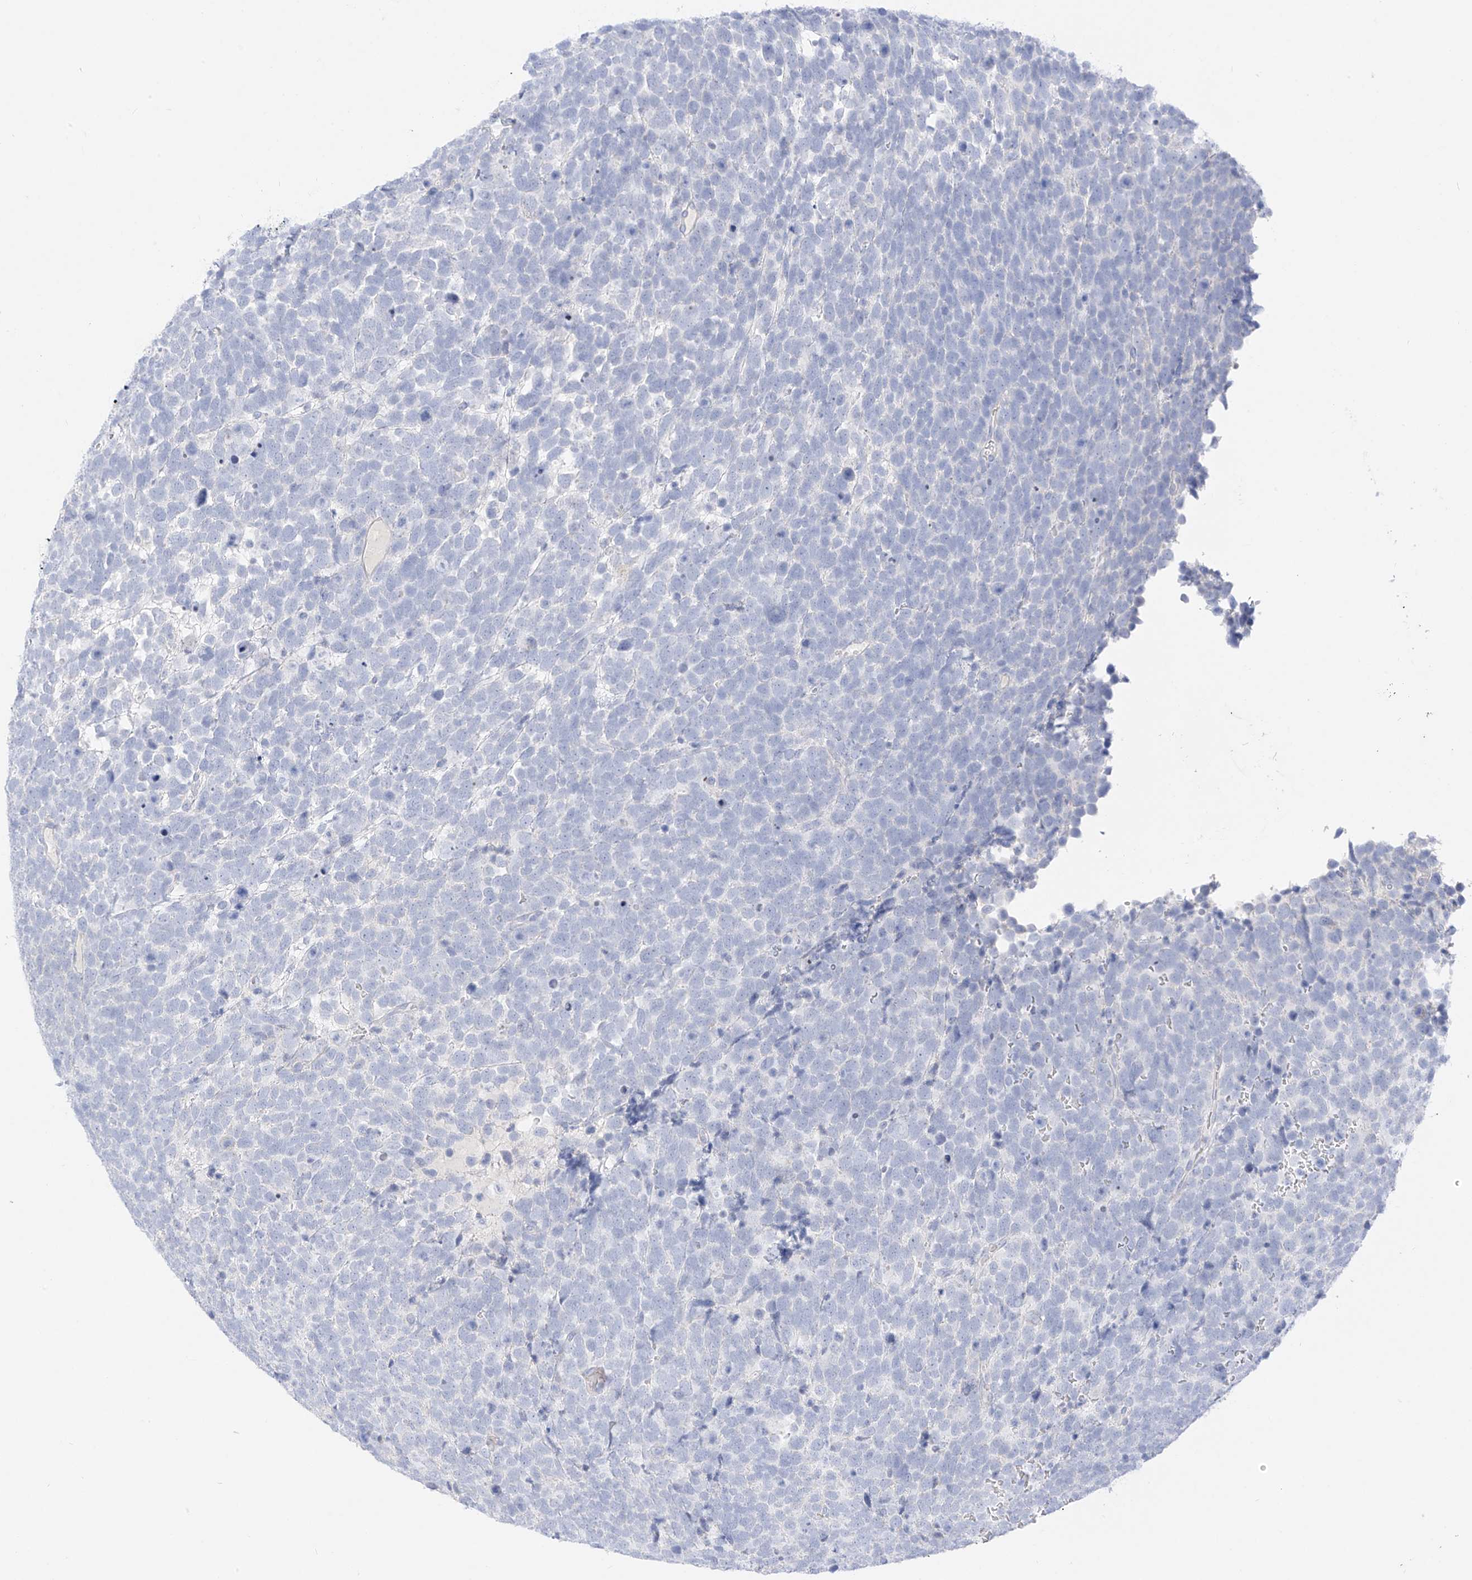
{"staining": {"intensity": "negative", "quantity": "none", "location": "none"}, "tissue": "urothelial cancer", "cell_type": "Tumor cells", "image_type": "cancer", "snomed": [{"axis": "morphology", "description": "Urothelial carcinoma, High grade"}, {"axis": "topography", "description": "Urinary bladder"}], "caption": "An IHC micrograph of urothelial cancer is shown. There is no staining in tumor cells of urothelial cancer.", "gene": "ST3GAL5", "patient": {"sex": "female", "age": 82}}